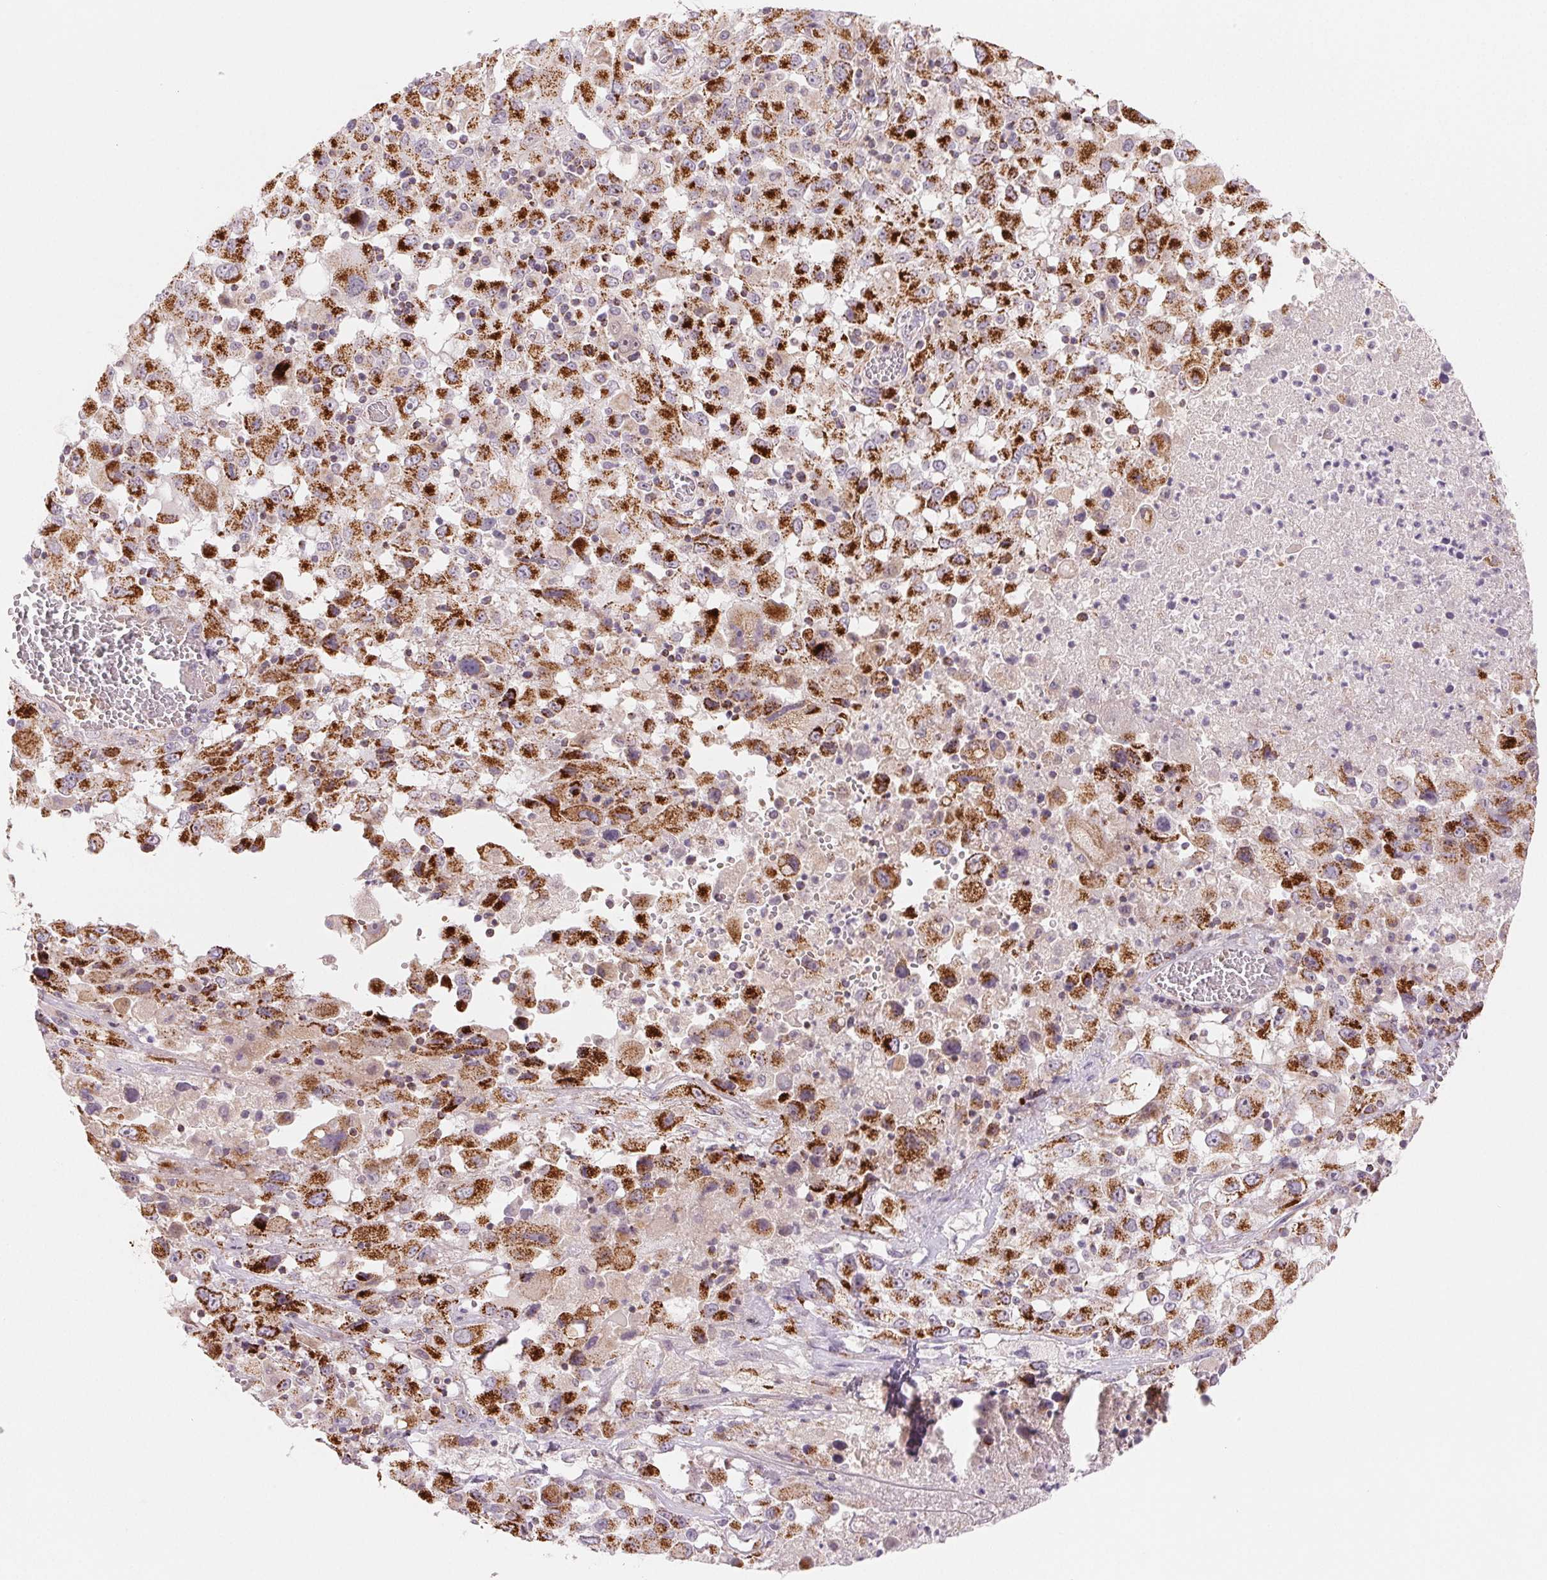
{"staining": {"intensity": "strong", "quantity": ">75%", "location": "cytoplasmic/membranous"}, "tissue": "melanoma", "cell_type": "Tumor cells", "image_type": "cancer", "snomed": [{"axis": "morphology", "description": "Malignant melanoma, Metastatic site"}, {"axis": "topography", "description": "Soft tissue"}], "caption": "Immunohistochemistry (IHC) image of neoplastic tissue: malignant melanoma (metastatic site) stained using IHC exhibits high levels of strong protein expression localized specifically in the cytoplasmic/membranous of tumor cells, appearing as a cytoplasmic/membranous brown color.", "gene": "HINT2", "patient": {"sex": "male", "age": 50}}